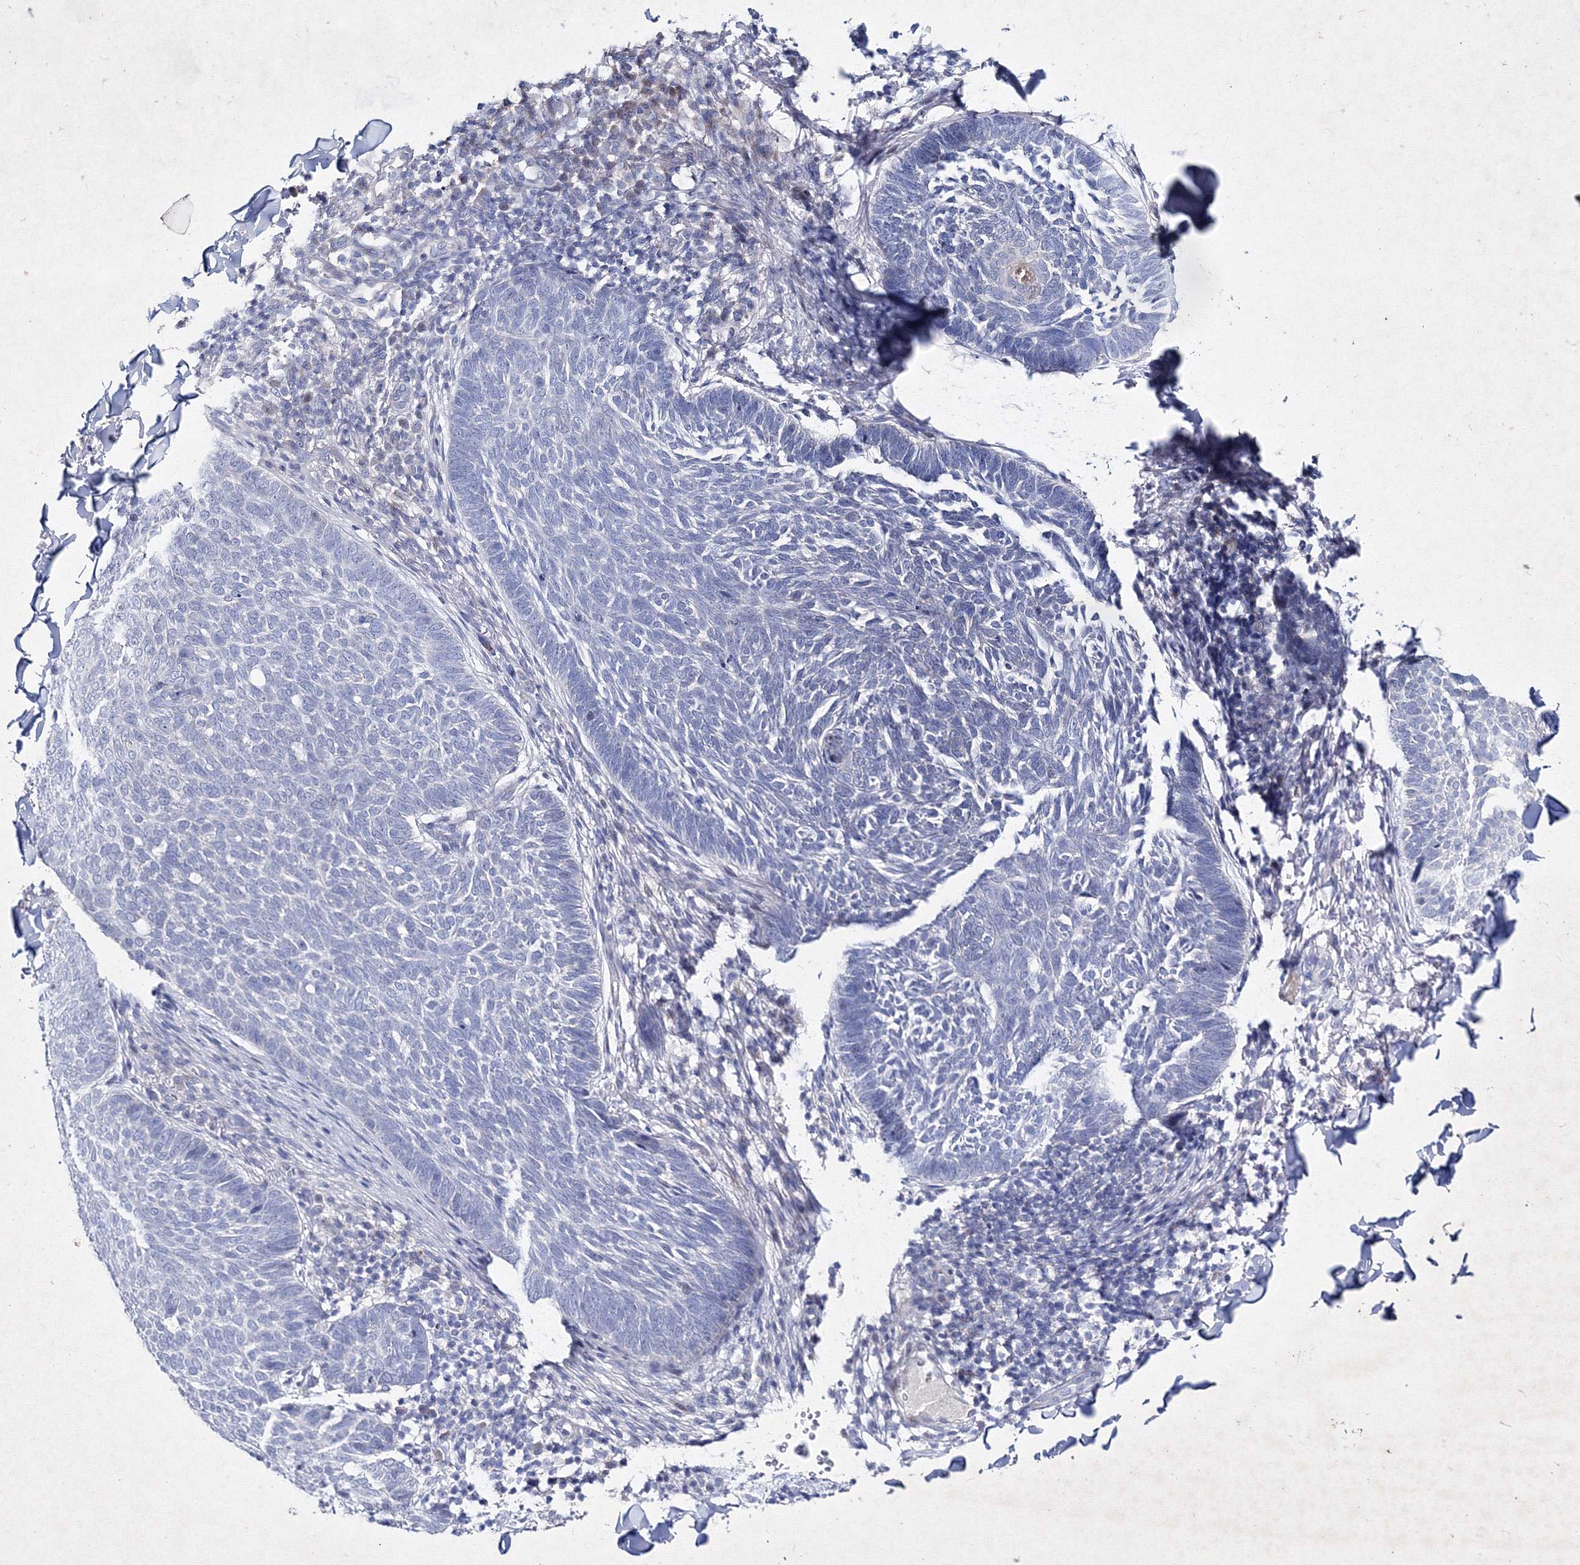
{"staining": {"intensity": "negative", "quantity": "none", "location": "none"}, "tissue": "skin cancer", "cell_type": "Tumor cells", "image_type": "cancer", "snomed": [{"axis": "morphology", "description": "Normal tissue, NOS"}, {"axis": "morphology", "description": "Basal cell carcinoma"}, {"axis": "topography", "description": "Skin"}], "caption": "Tumor cells are negative for protein expression in human basal cell carcinoma (skin).", "gene": "SMIM29", "patient": {"sex": "male", "age": 50}}